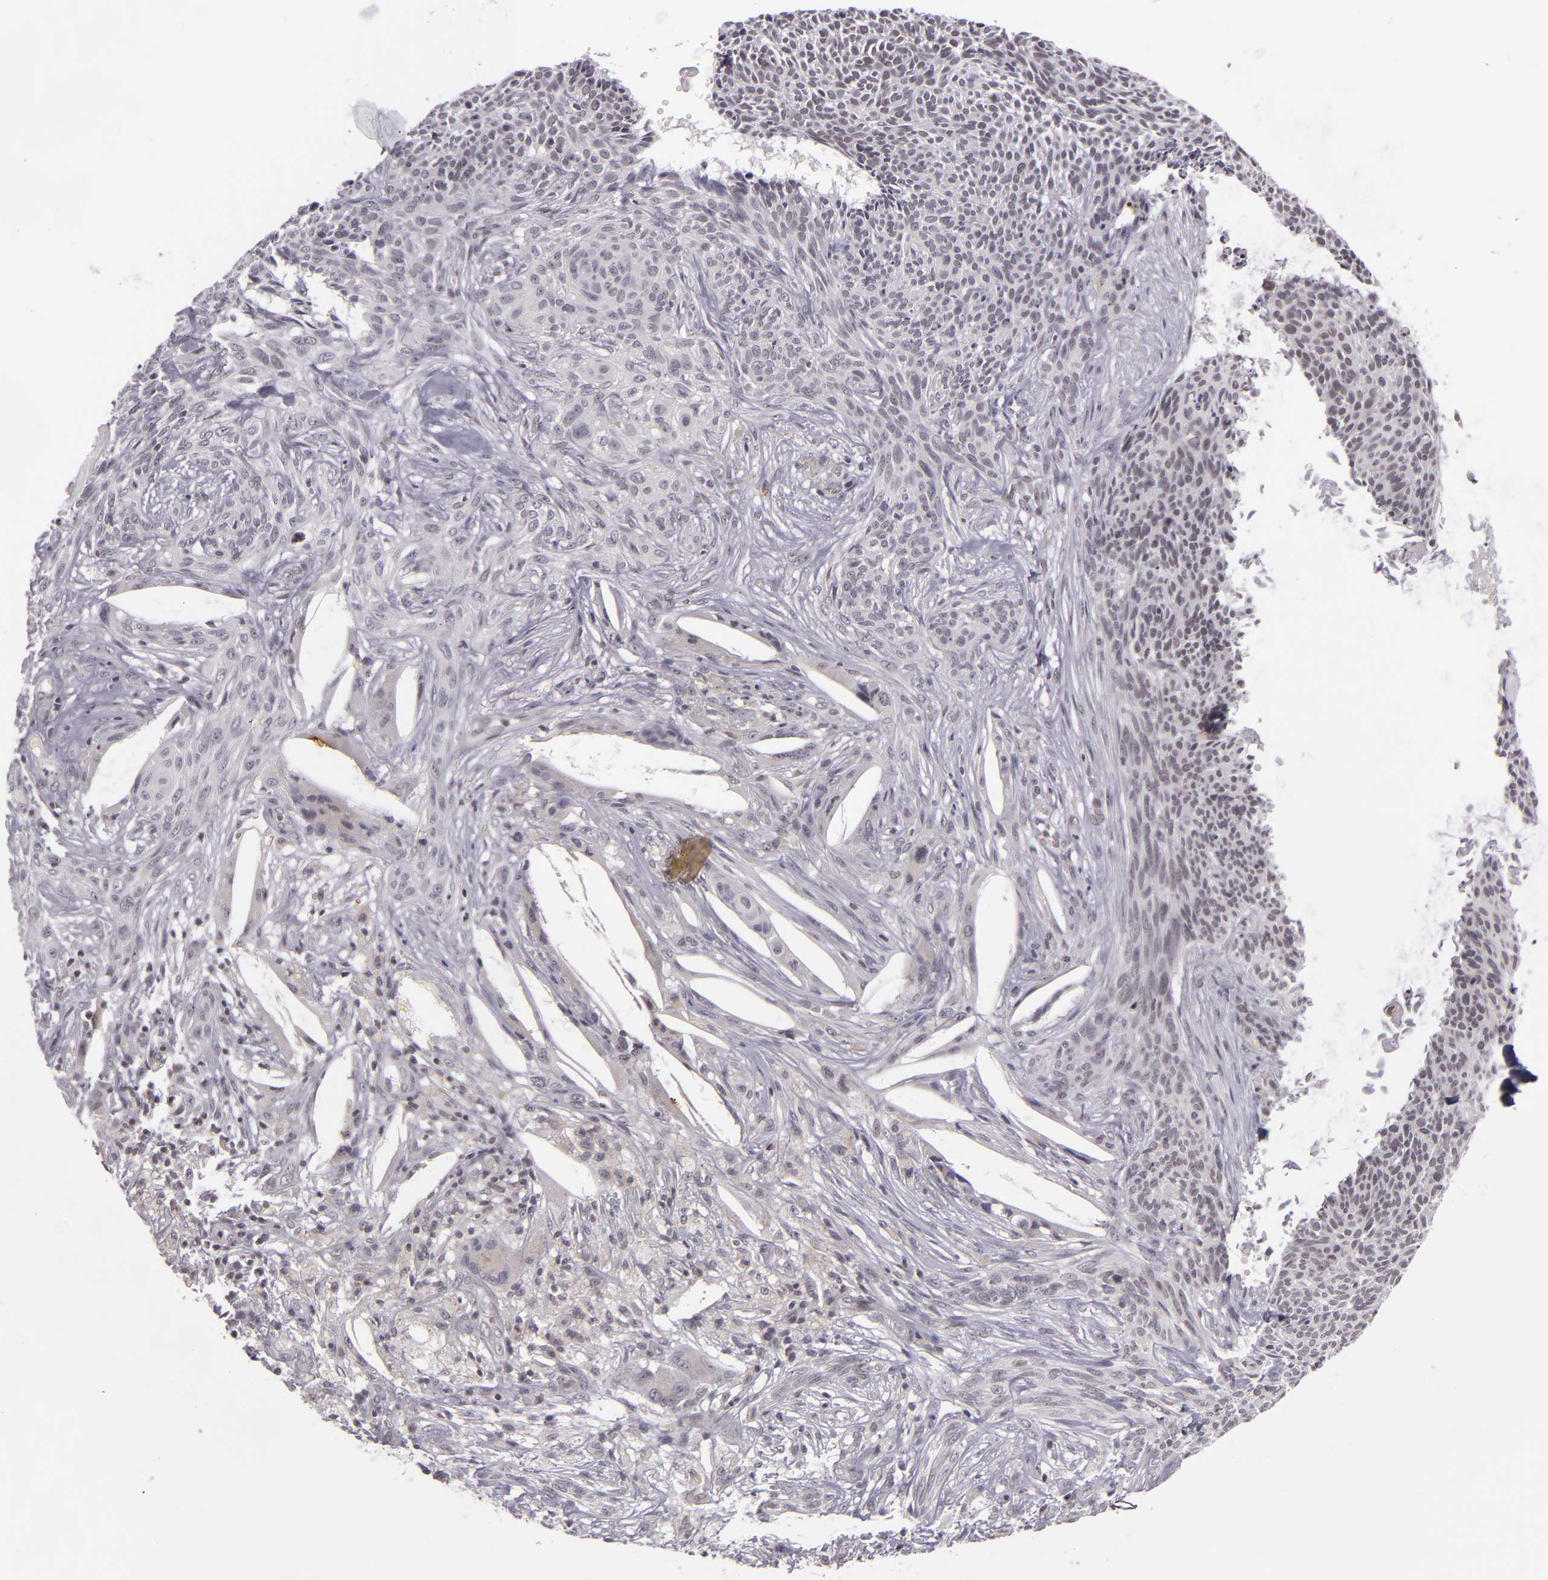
{"staining": {"intensity": "weak", "quantity": "25%-75%", "location": "cytoplasmic/membranous,nuclear"}, "tissue": "skin cancer", "cell_type": "Tumor cells", "image_type": "cancer", "snomed": [{"axis": "morphology", "description": "Basal cell carcinoma"}, {"axis": "topography", "description": "Skin"}], "caption": "Protein staining of basal cell carcinoma (skin) tissue reveals weak cytoplasmic/membranous and nuclear staining in about 25%-75% of tumor cells.", "gene": "ZFX", "patient": {"sex": "male", "age": 84}}